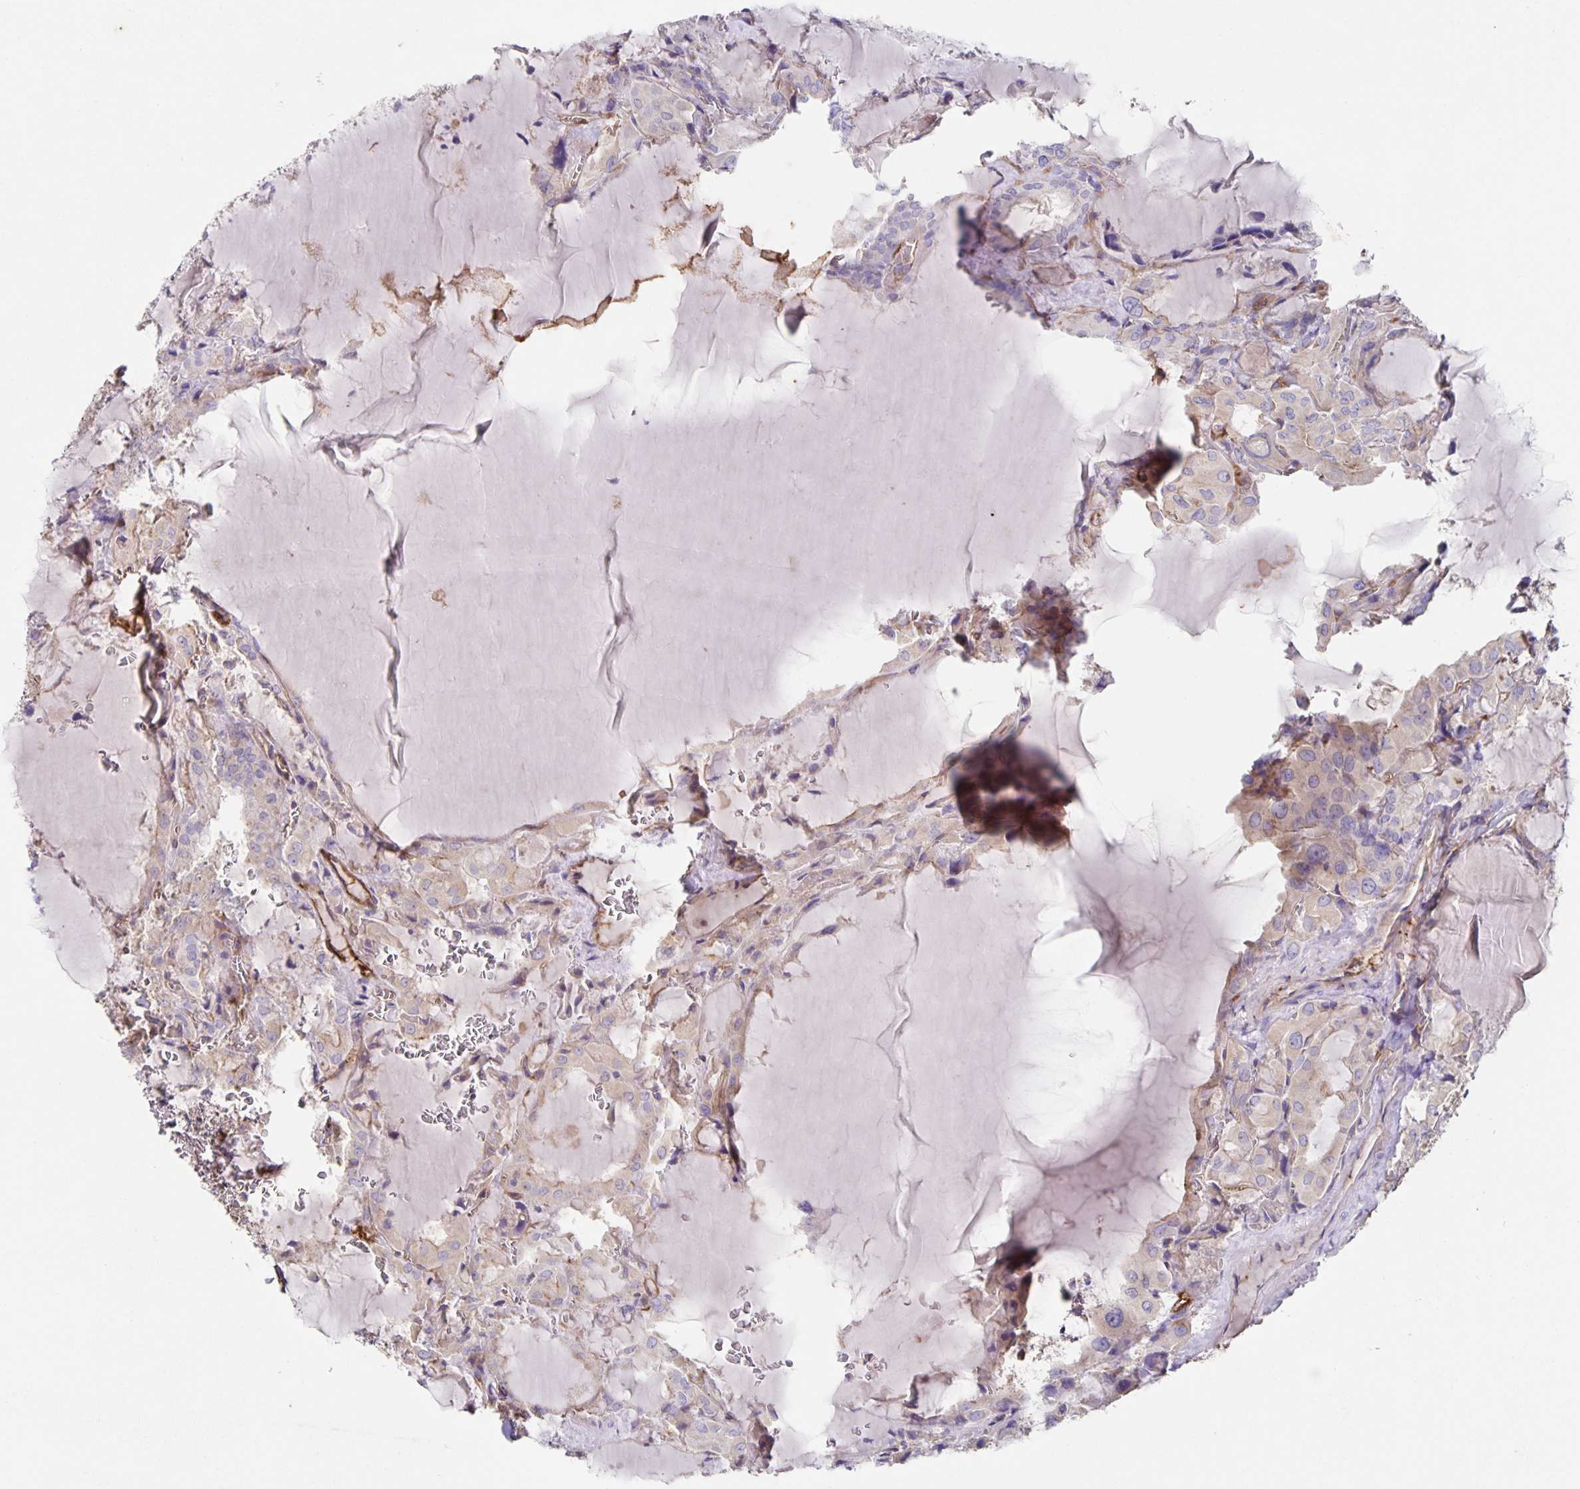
{"staining": {"intensity": "negative", "quantity": "none", "location": "none"}, "tissue": "thyroid cancer", "cell_type": "Tumor cells", "image_type": "cancer", "snomed": [{"axis": "morphology", "description": "Papillary adenocarcinoma, NOS"}, {"axis": "topography", "description": "Thyroid gland"}], "caption": "Immunohistochemistry (IHC) of thyroid cancer (papillary adenocarcinoma) demonstrates no positivity in tumor cells.", "gene": "ITGA2", "patient": {"sex": "male", "age": 87}}